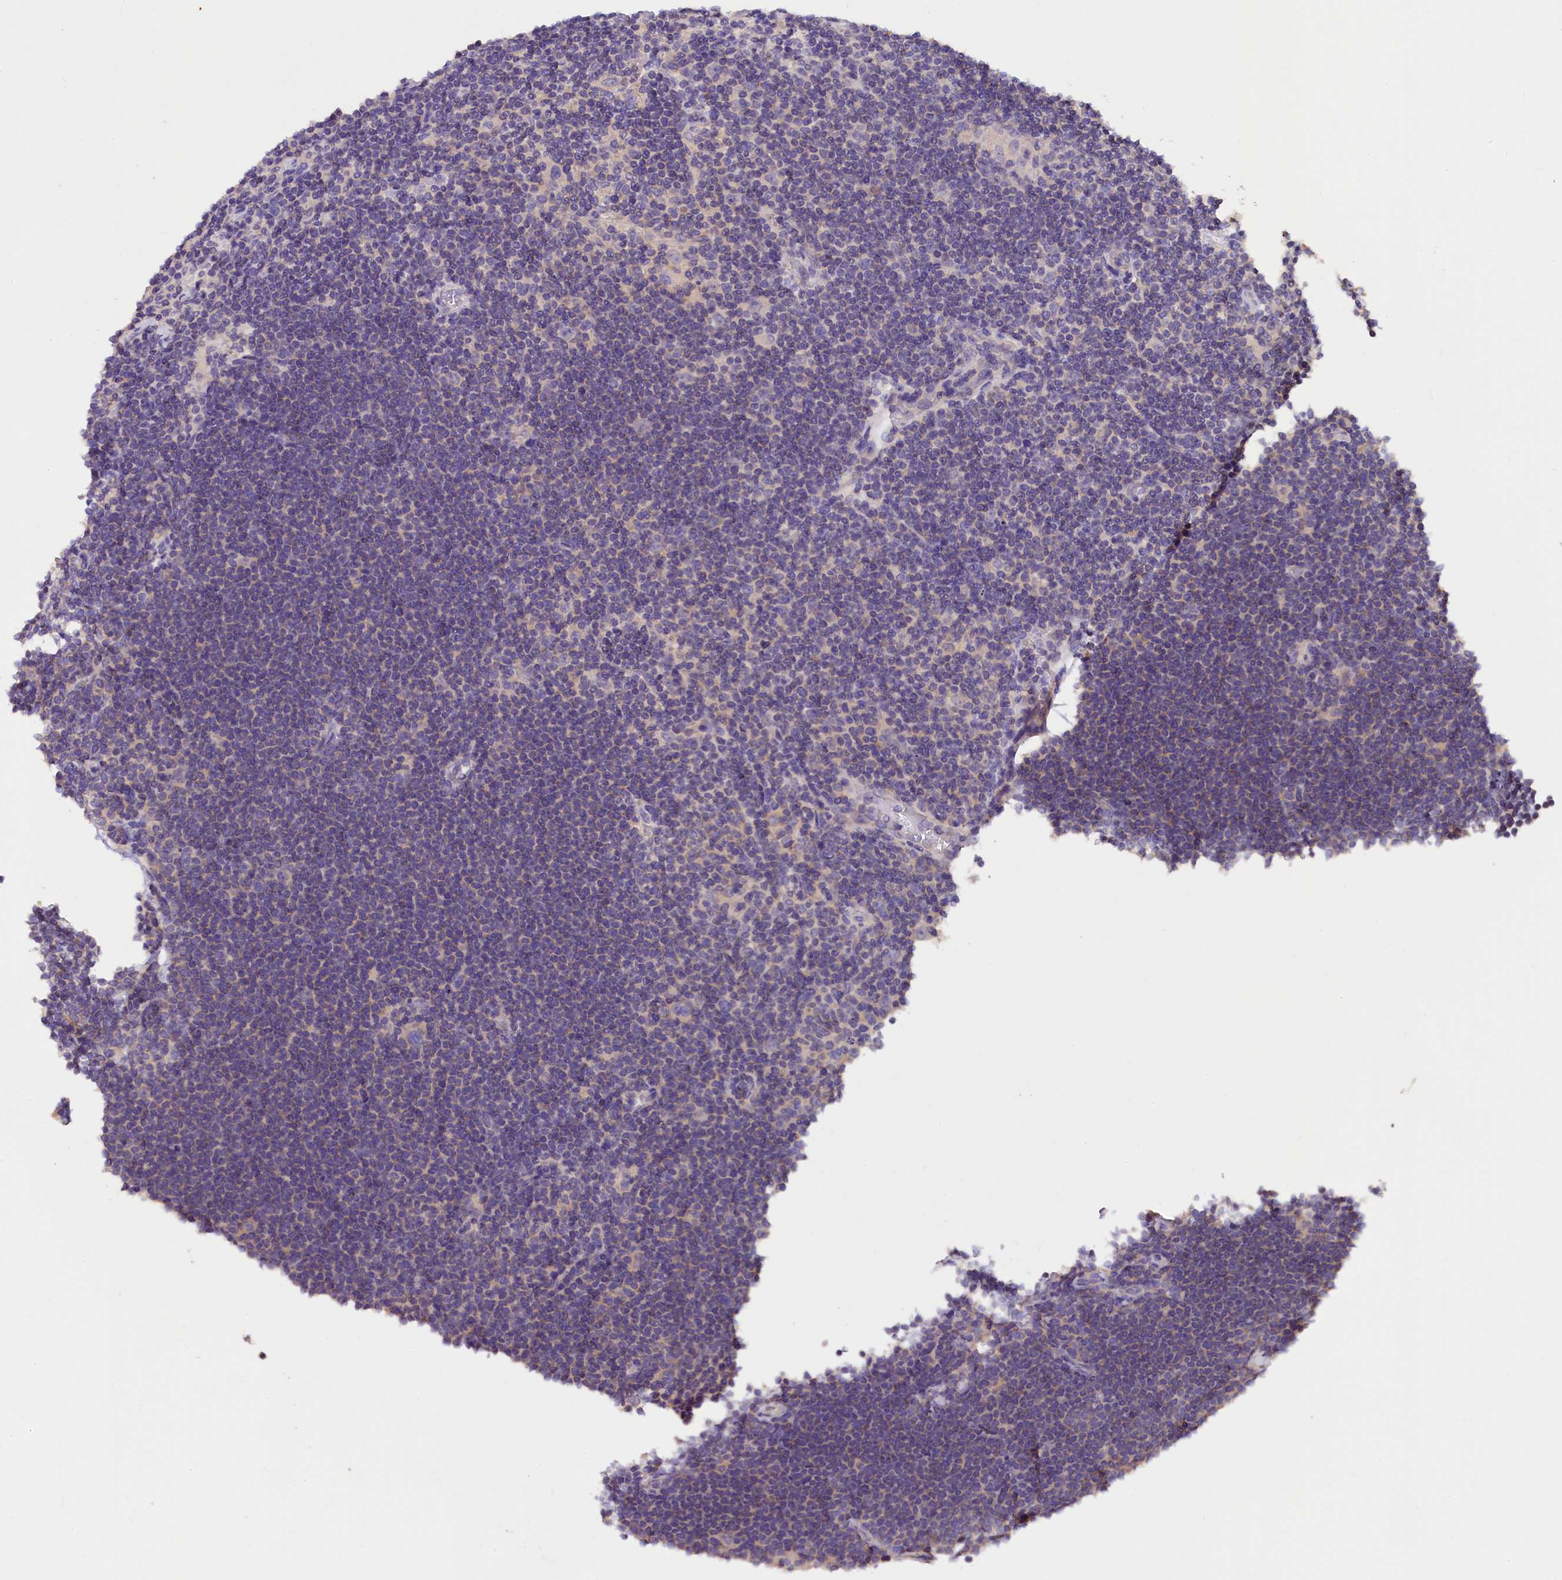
{"staining": {"intensity": "negative", "quantity": "none", "location": "none"}, "tissue": "lymphoma", "cell_type": "Tumor cells", "image_type": "cancer", "snomed": [{"axis": "morphology", "description": "Hodgkin's disease, NOS"}, {"axis": "topography", "description": "Lymph node"}], "caption": "Lymphoma was stained to show a protein in brown. There is no significant positivity in tumor cells.", "gene": "AP3B2", "patient": {"sex": "female", "age": 57}}